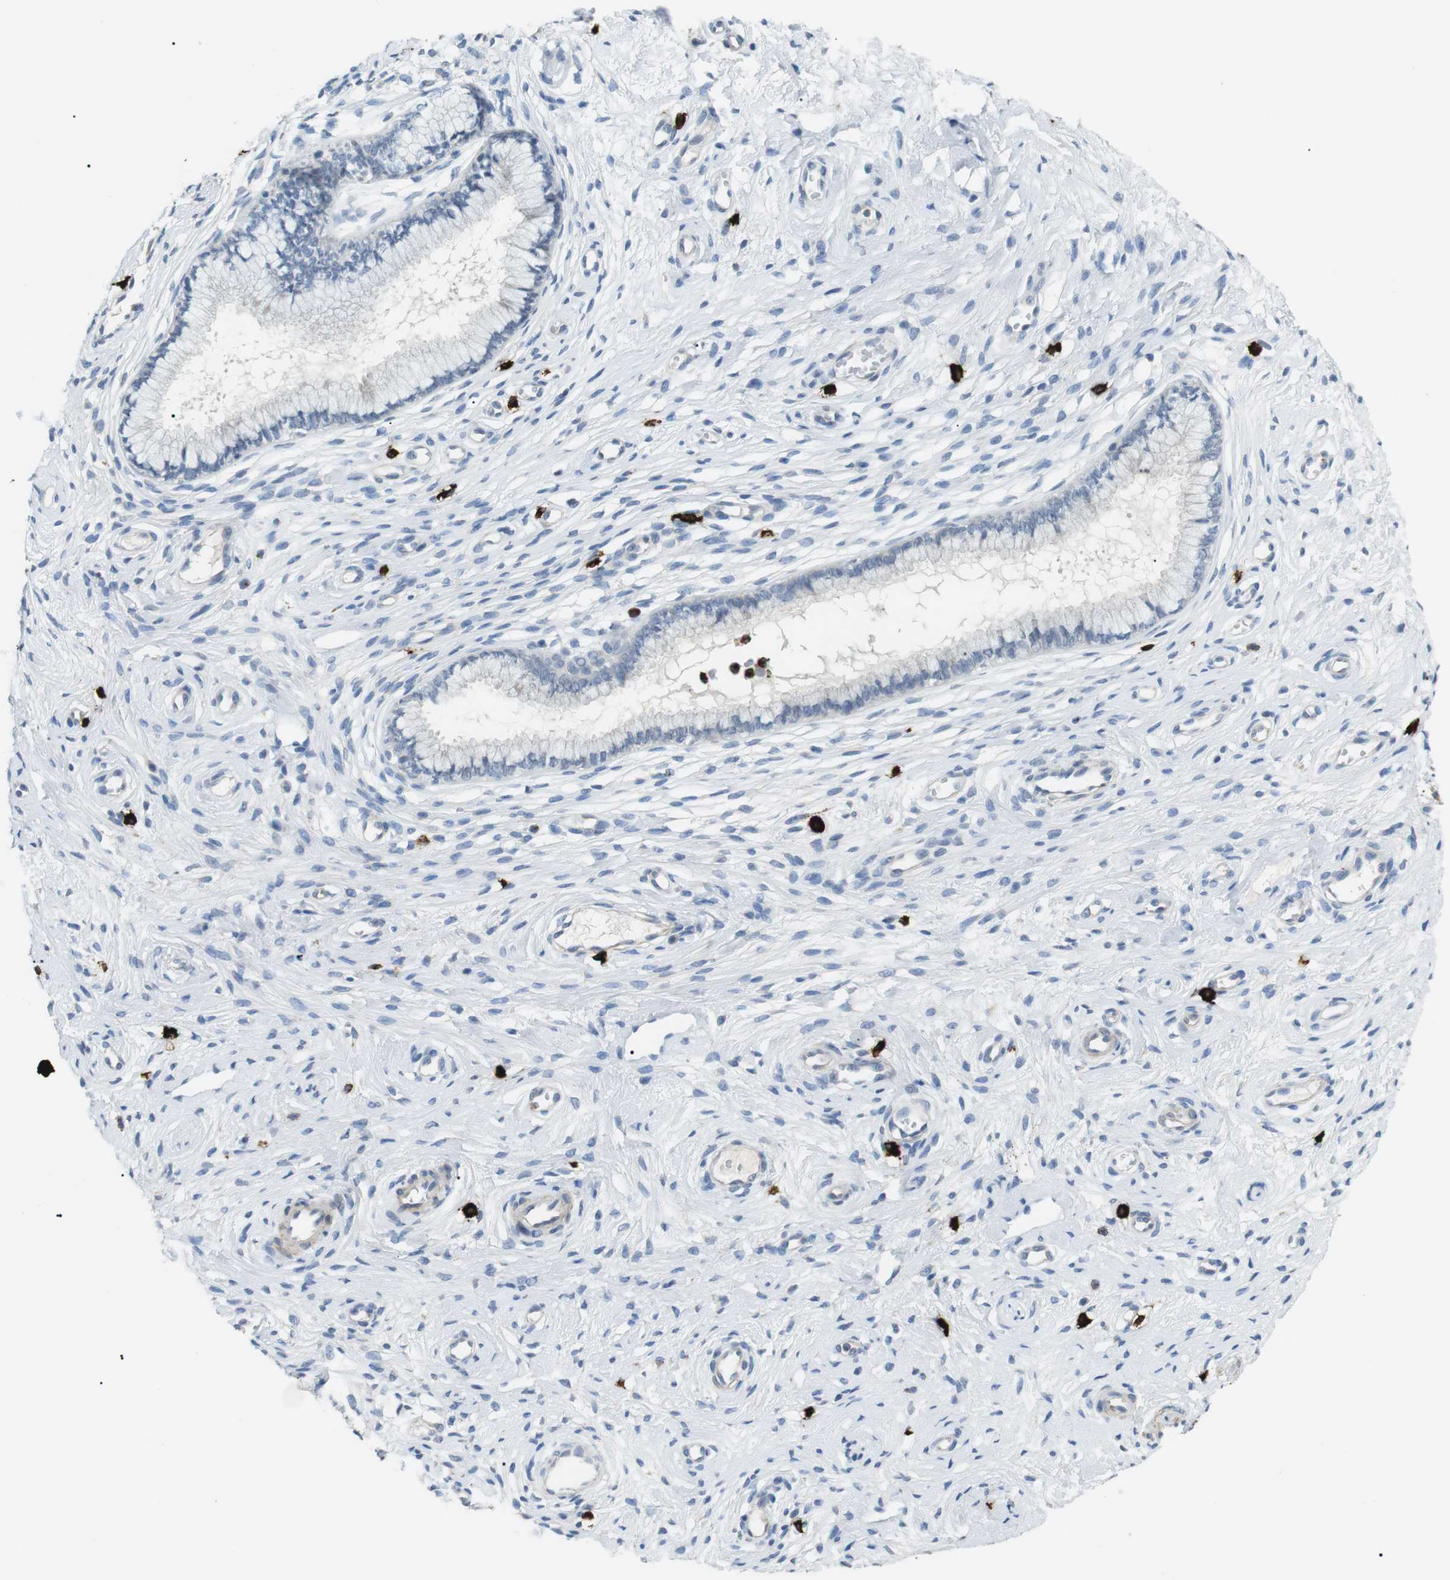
{"staining": {"intensity": "negative", "quantity": "none", "location": "none"}, "tissue": "cervix", "cell_type": "Glandular cells", "image_type": "normal", "snomed": [{"axis": "morphology", "description": "Normal tissue, NOS"}, {"axis": "topography", "description": "Cervix"}], "caption": "IHC photomicrograph of unremarkable cervix stained for a protein (brown), which demonstrates no expression in glandular cells.", "gene": "GZMM", "patient": {"sex": "female", "age": 65}}